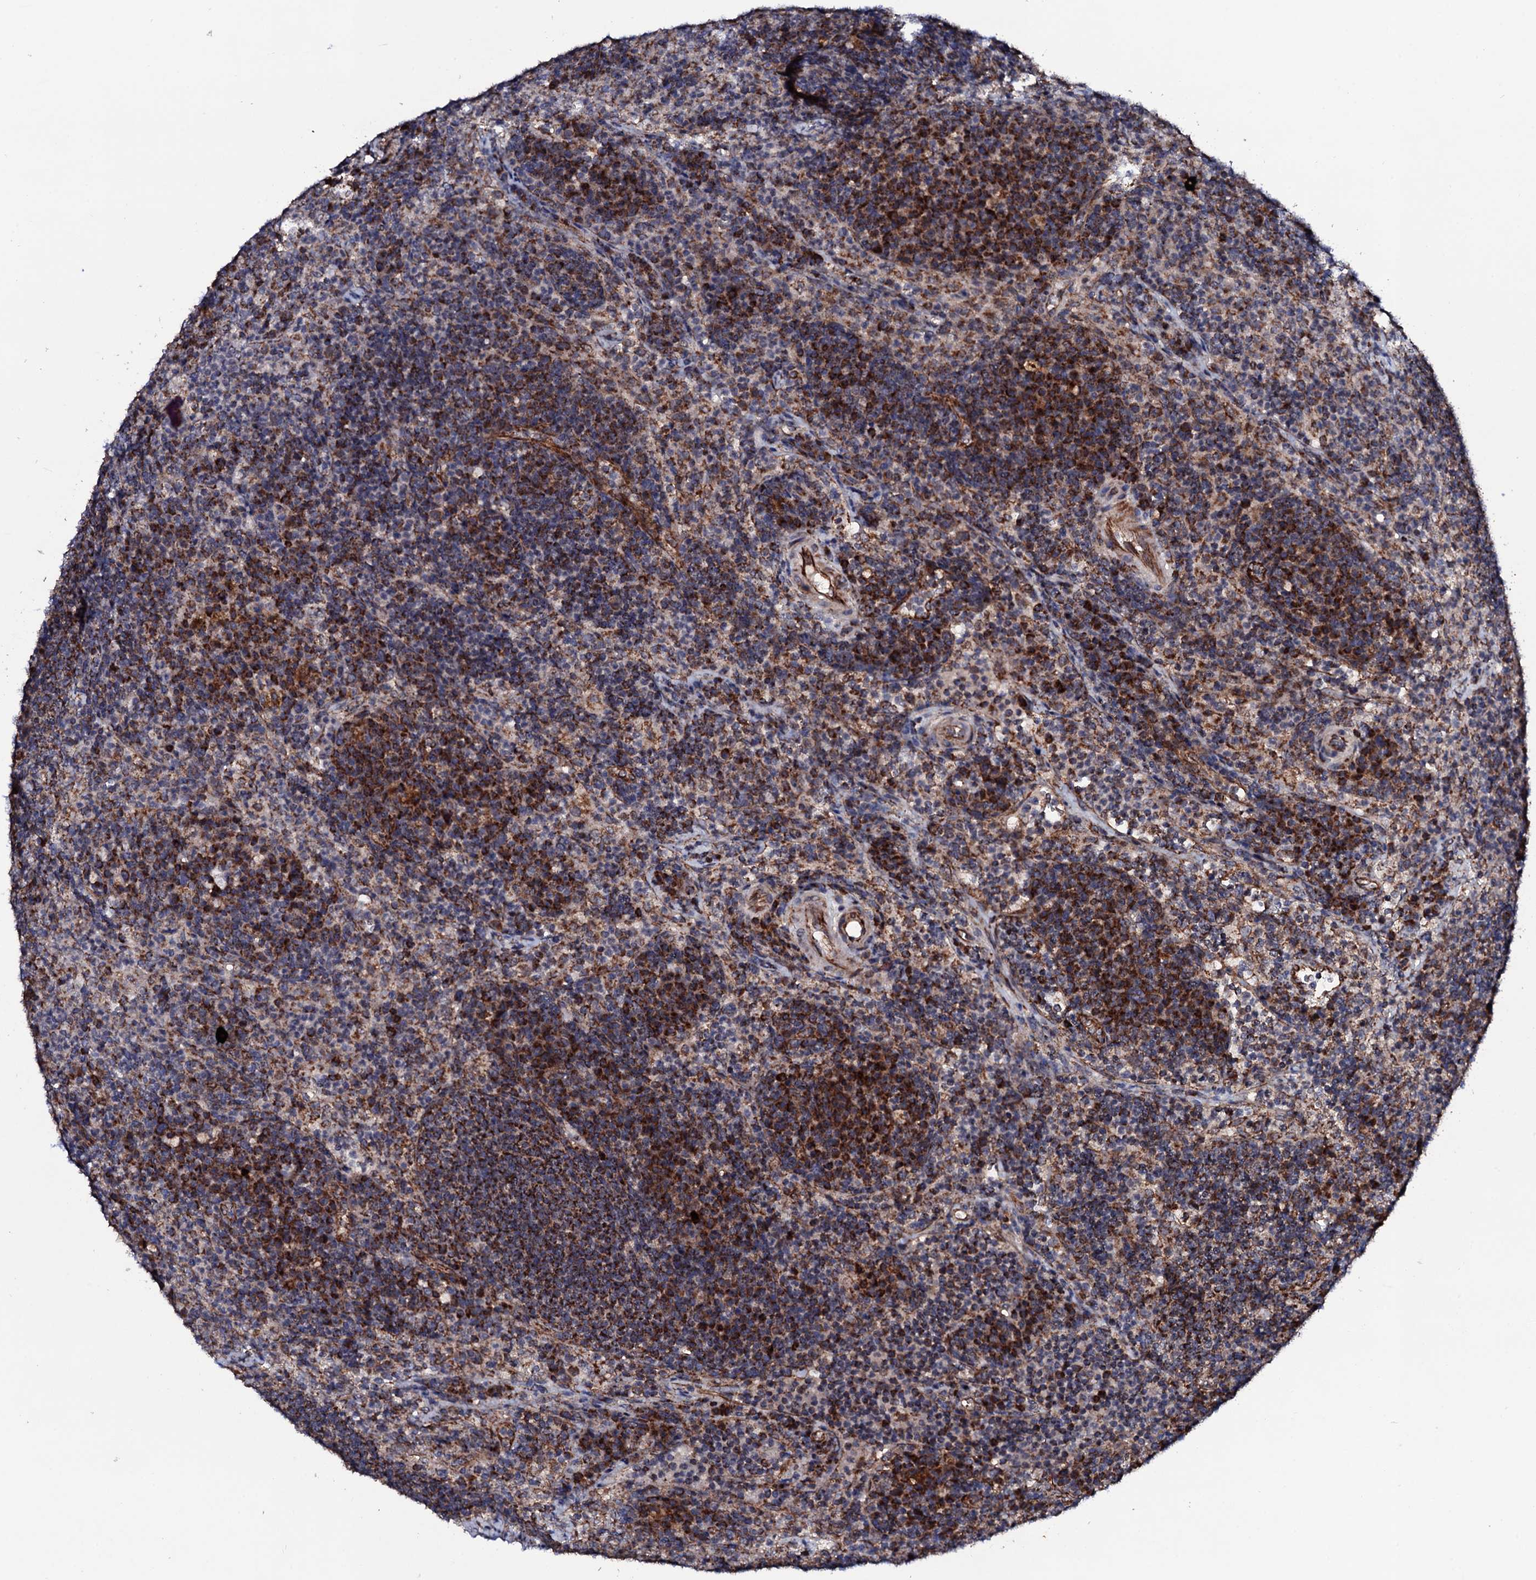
{"staining": {"intensity": "moderate", "quantity": ">75%", "location": "cytoplasmic/membranous"}, "tissue": "lymph node", "cell_type": "Germinal center cells", "image_type": "normal", "snomed": [{"axis": "morphology", "description": "Normal tissue, NOS"}, {"axis": "topography", "description": "Lymph node"}], "caption": "Protein staining by immunohistochemistry shows moderate cytoplasmic/membranous staining in approximately >75% of germinal center cells in unremarkable lymph node. The staining is performed using DAB brown chromogen to label protein expression. The nuclei are counter-stained blue using hematoxylin.", "gene": "MTIF3", "patient": {"sex": "female", "age": 70}}